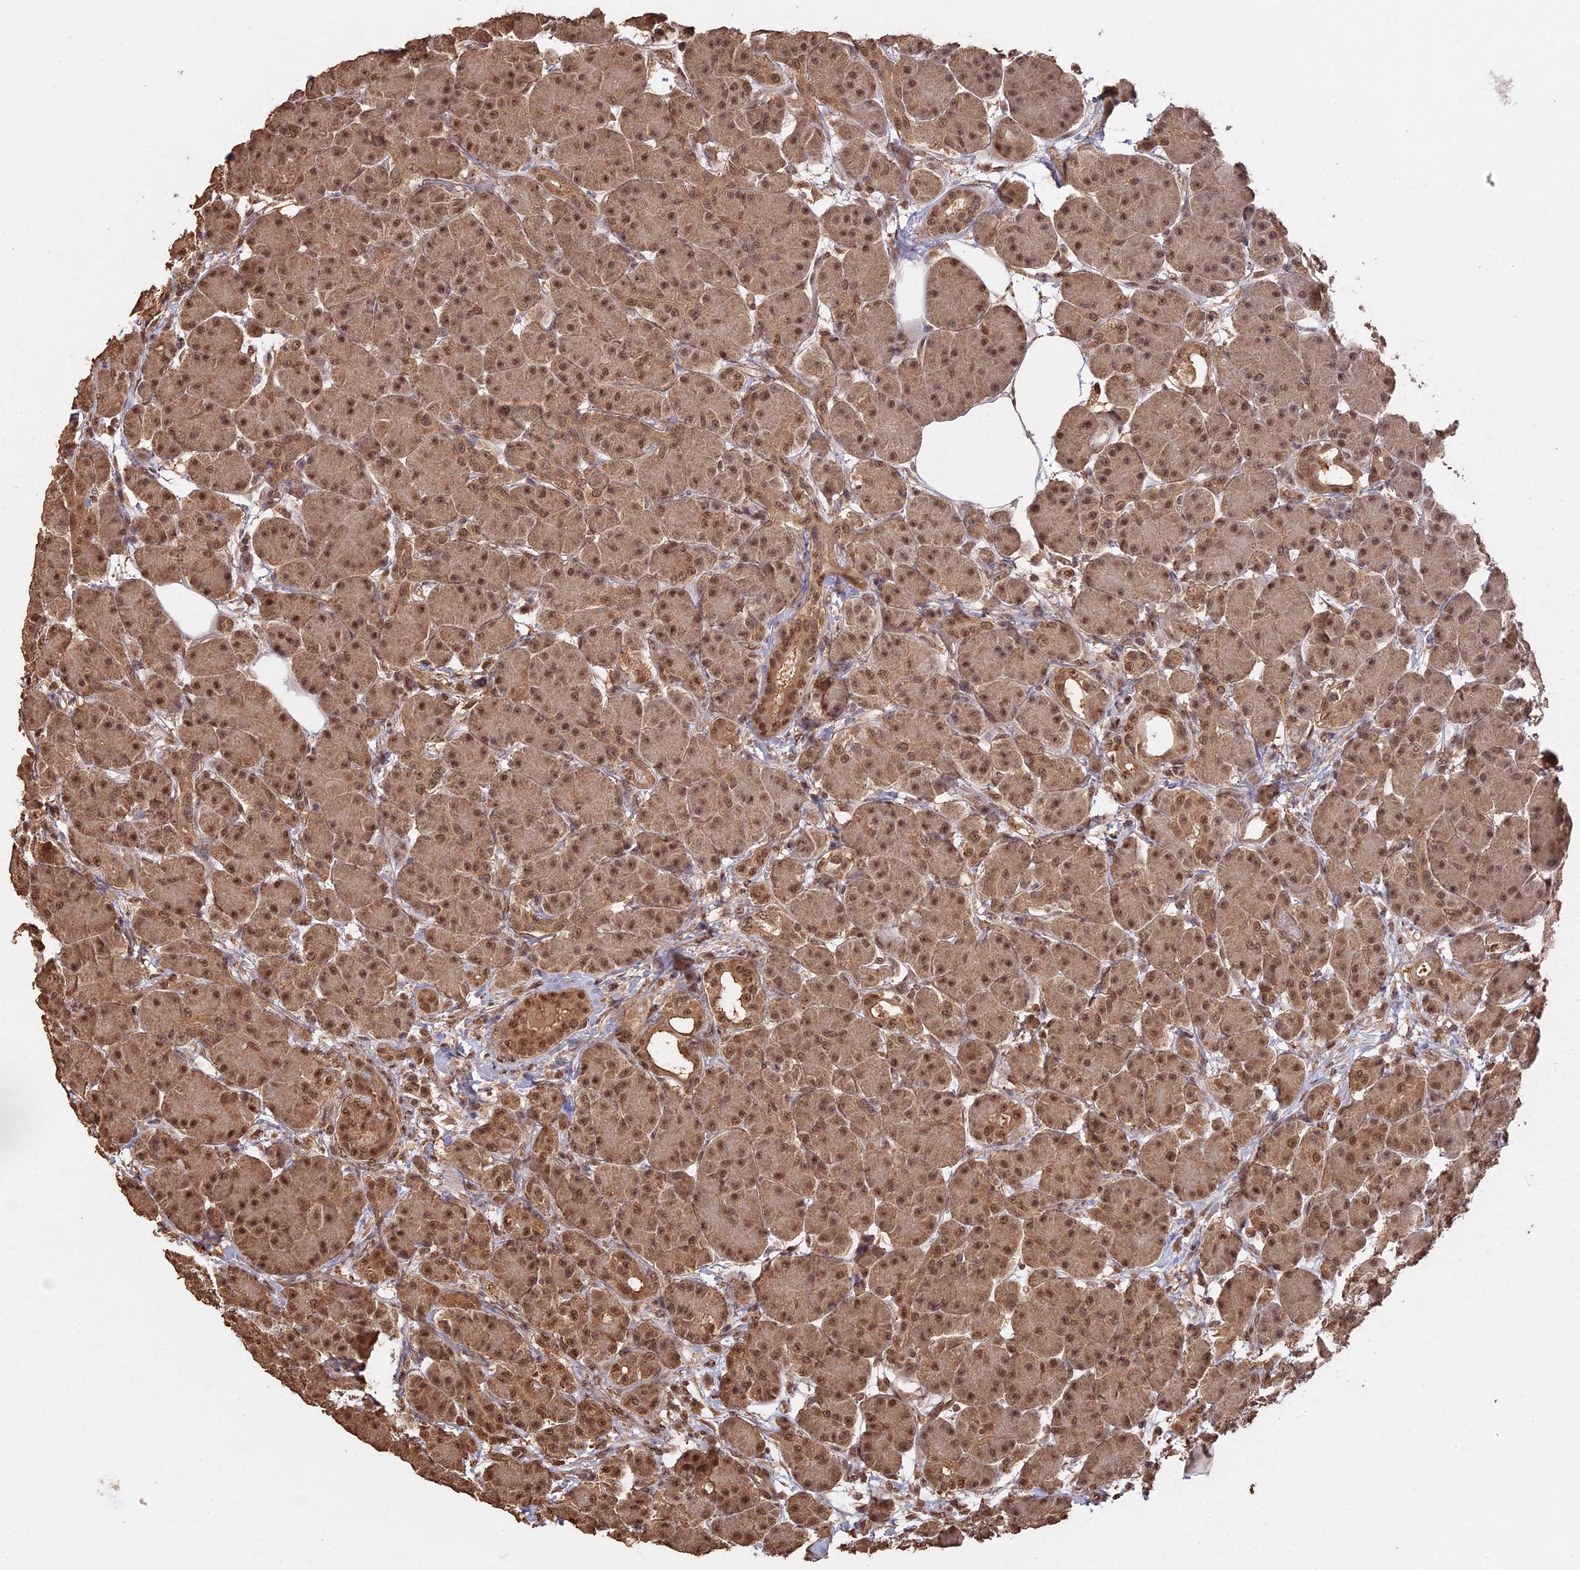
{"staining": {"intensity": "moderate", "quantity": ">75%", "location": "cytoplasmic/membranous,nuclear"}, "tissue": "pancreas", "cell_type": "Exocrine glandular cells", "image_type": "normal", "snomed": [{"axis": "morphology", "description": "Normal tissue, NOS"}, {"axis": "topography", "description": "Pancreas"}], "caption": "A brown stain shows moderate cytoplasmic/membranous,nuclear expression of a protein in exocrine glandular cells of benign human pancreas. The staining was performed using DAB, with brown indicating positive protein expression. Nuclei are stained blue with hematoxylin.", "gene": "PSMC6", "patient": {"sex": "male", "age": 63}}